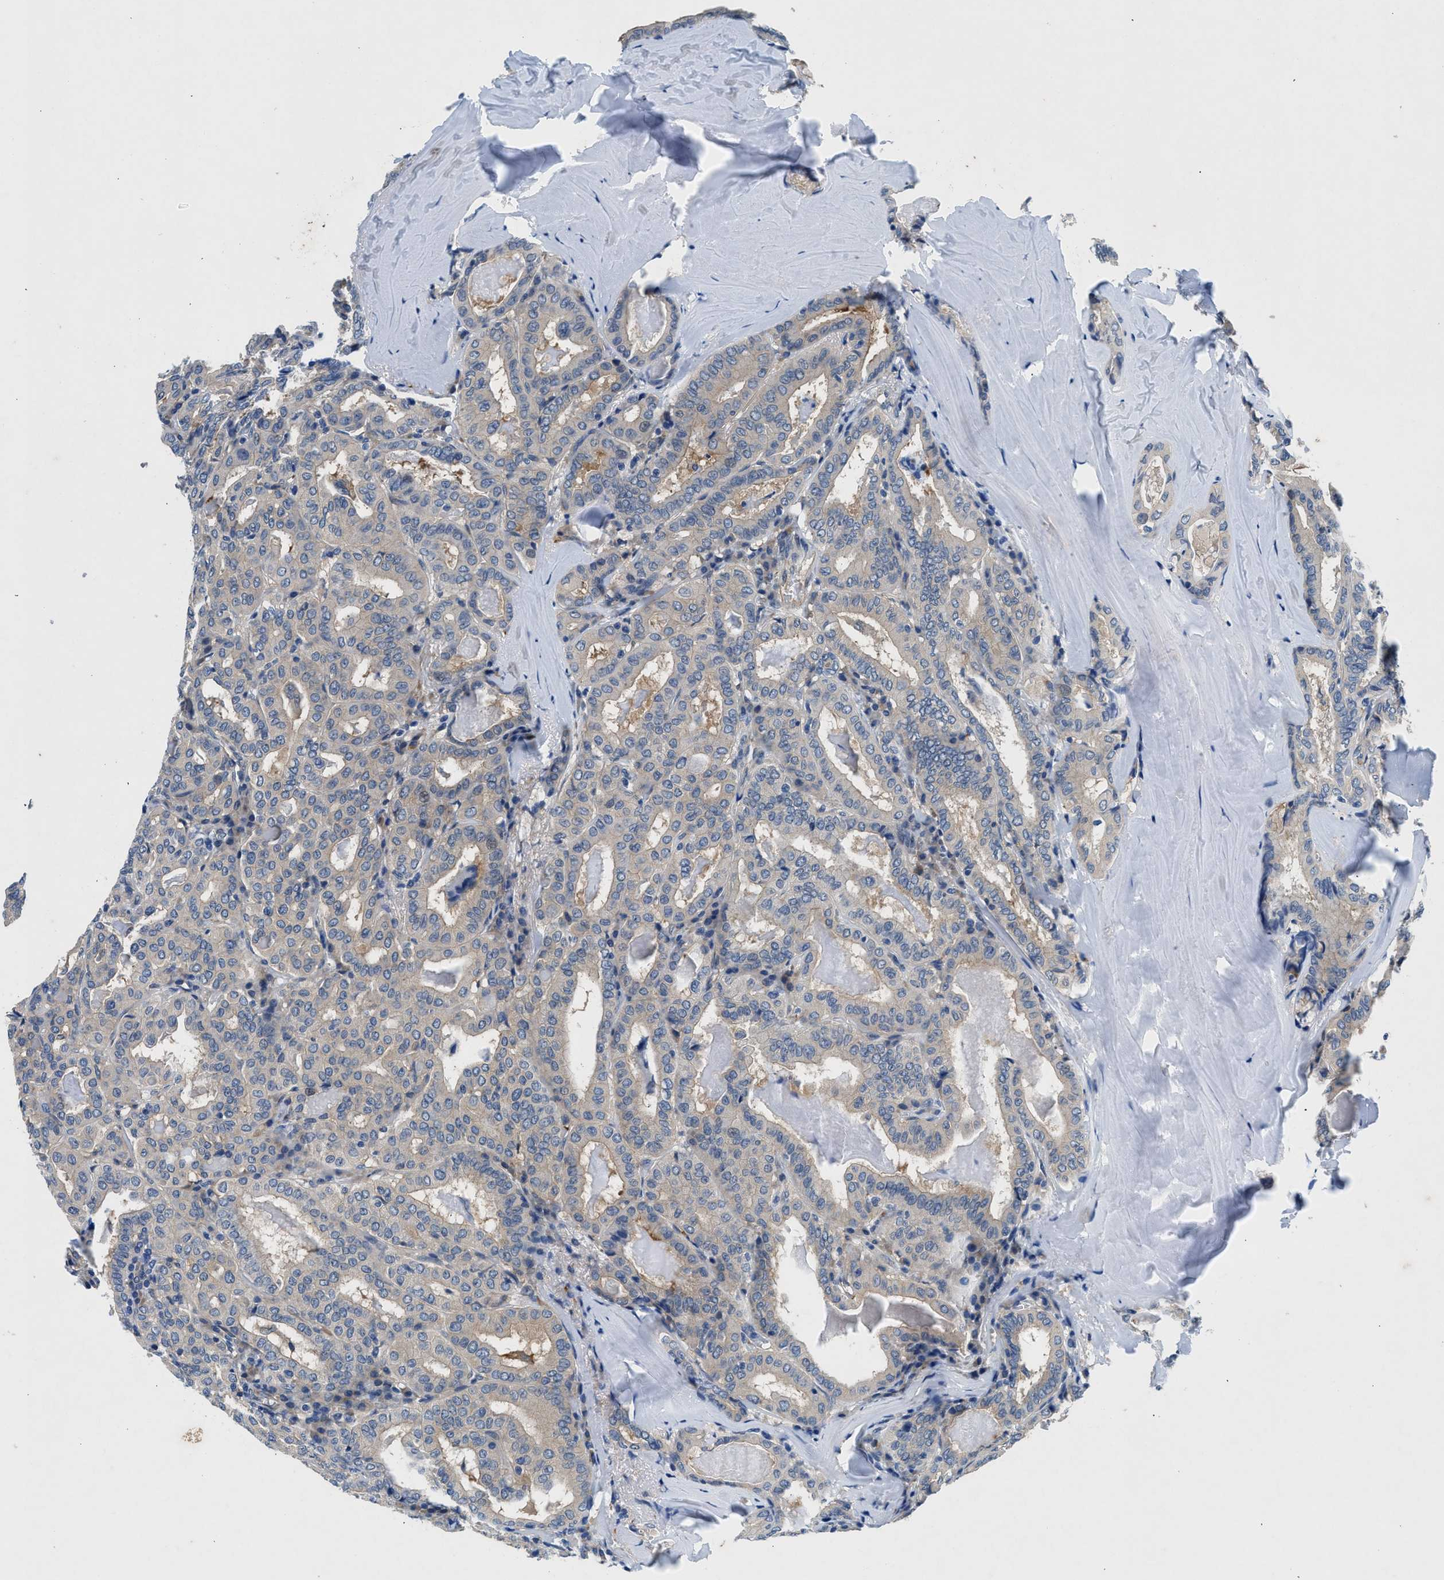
{"staining": {"intensity": "negative", "quantity": "none", "location": "none"}, "tissue": "thyroid cancer", "cell_type": "Tumor cells", "image_type": "cancer", "snomed": [{"axis": "morphology", "description": "Papillary adenocarcinoma, NOS"}, {"axis": "topography", "description": "Thyroid gland"}], "caption": "High power microscopy micrograph of an immunohistochemistry (IHC) histopathology image of thyroid cancer, revealing no significant expression in tumor cells.", "gene": "COPS2", "patient": {"sex": "female", "age": 42}}